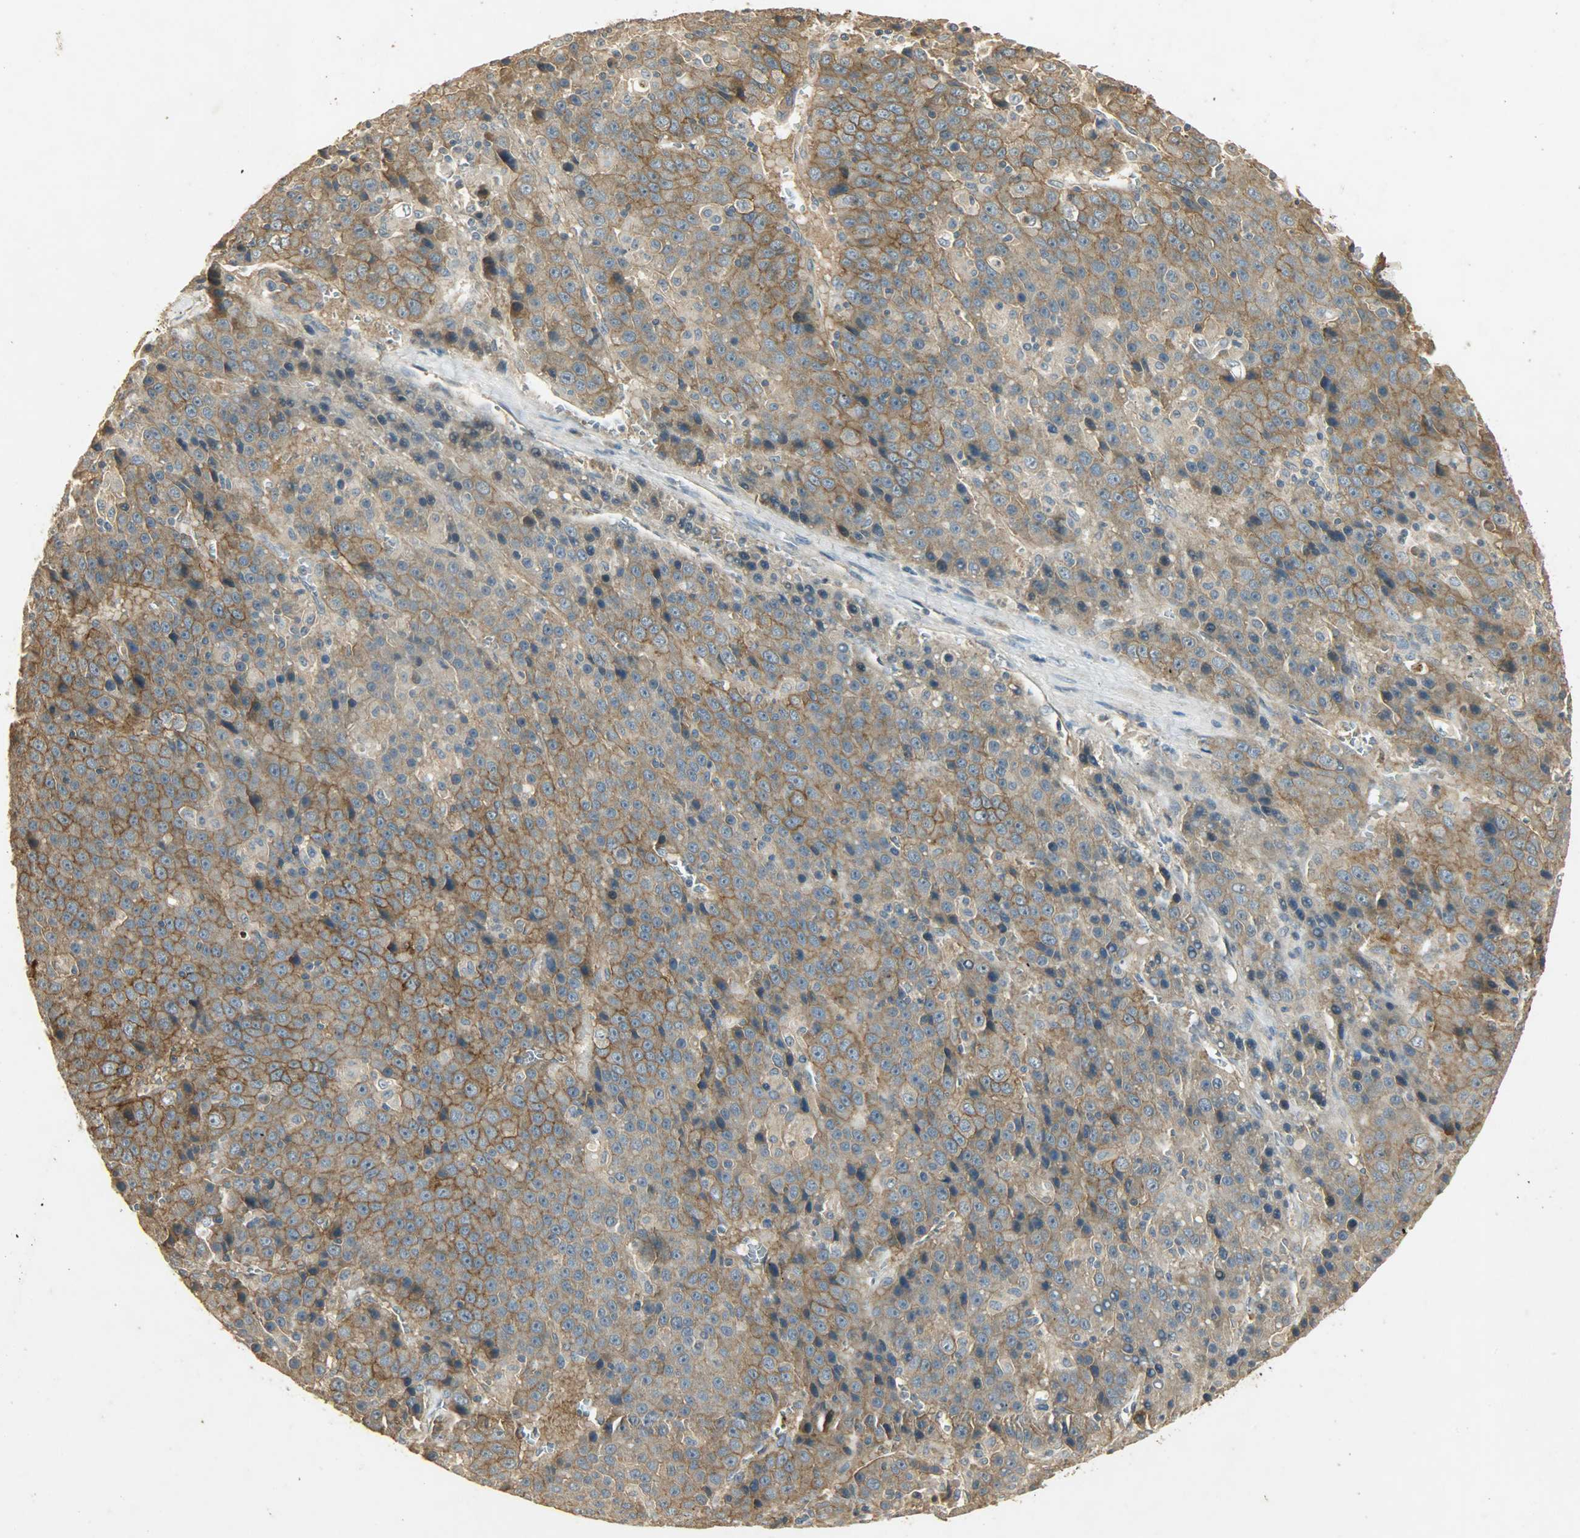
{"staining": {"intensity": "moderate", "quantity": ">75%", "location": "cytoplasmic/membranous"}, "tissue": "liver cancer", "cell_type": "Tumor cells", "image_type": "cancer", "snomed": [{"axis": "morphology", "description": "Carcinoma, Hepatocellular, NOS"}, {"axis": "topography", "description": "Liver"}], "caption": "The image reveals immunohistochemical staining of liver hepatocellular carcinoma. There is moderate cytoplasmic/membranous expression is appreciated in approximately >75% of tumor cells.", "gene": "ATP2B1", "patient": {"sex": "female", "age": 53}}